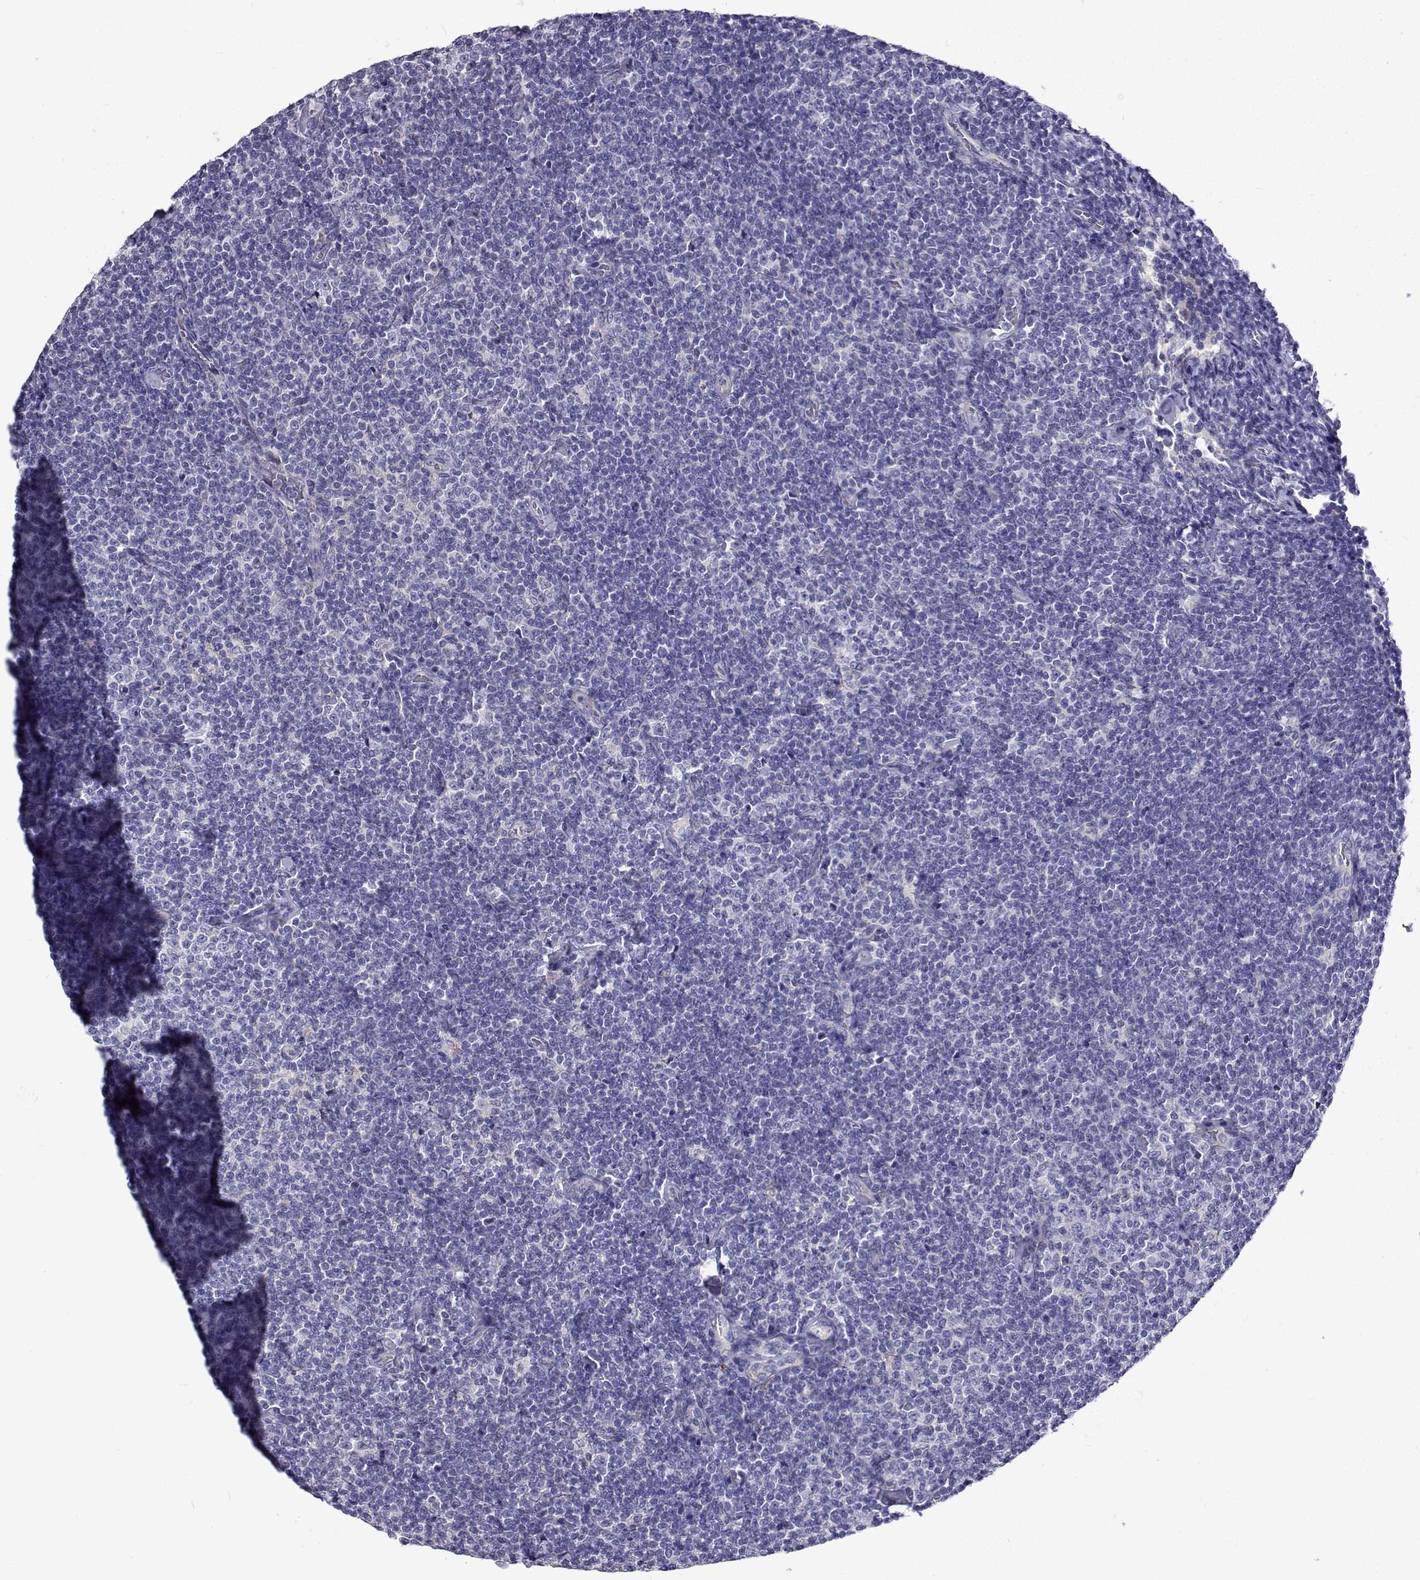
{"staining": {"intensity": "negative", "quantity": "none", "location": "none"}, "tissue": "lymphoma", "cell_type": "Tumor cells", "image_type": "cancer", "snomed": [{"axis": "morphology", "description": "Malignant lymphoma, non-Hodgkin's type, Low grade"}, {"axis": "topography", "description": "Lymph node"}], "caption": "Immunohistochemistry image of neoplastic tissue: low-grade malignant lymphoma, non-Hodgkin's type stained with DAB demonstrates no significant protein staining in tumor cells.", "gene": "LHFPL7", "patient": {"sex": "male", "age": 81}}